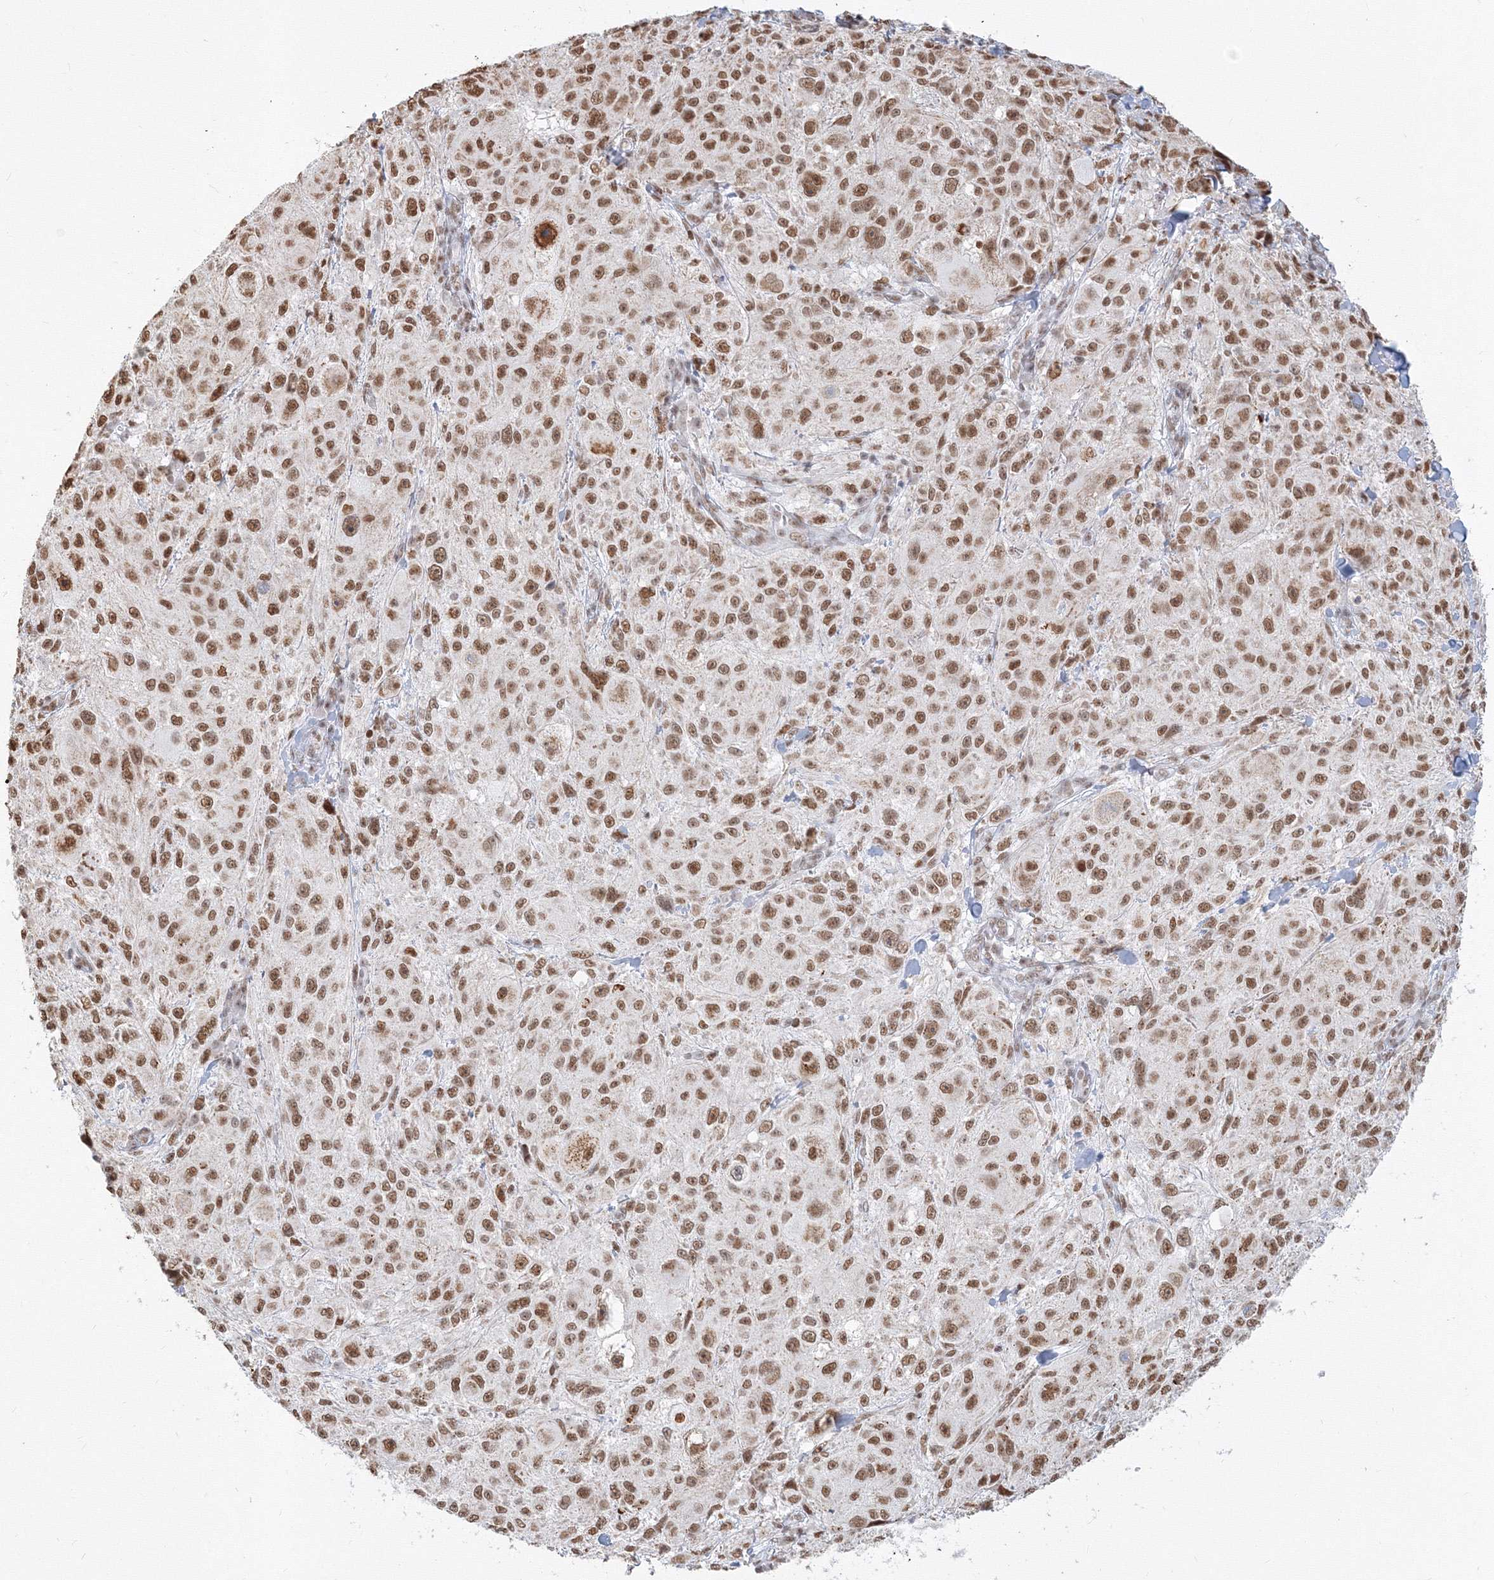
{"staining": {"intensity": "moderate", "quantity": ">75%", "location": "nuclear"}, "tissue": "melanoma", "cell_type": "Tumor cells", "image_type": "cancer", "snomed": [{"axis": "morphology", "description": "Necrosis, NOS"}, {"axis": "morphology", "description": "Malignant melanoma, NOS"}, {"axis": "topography", "description": "Skin"}], "caption": "The photomicrograph demonstrates a brown stain indicating the presence of a protein in the nuclear of tumor cells in melanoma. The staining is performed using DAB brown chromogen to label protein expression. The nuclei are counter-stained blue using hematoxylin.", "gene": "PPP4R2", "patient": {"sex": "female", "age": 87}}